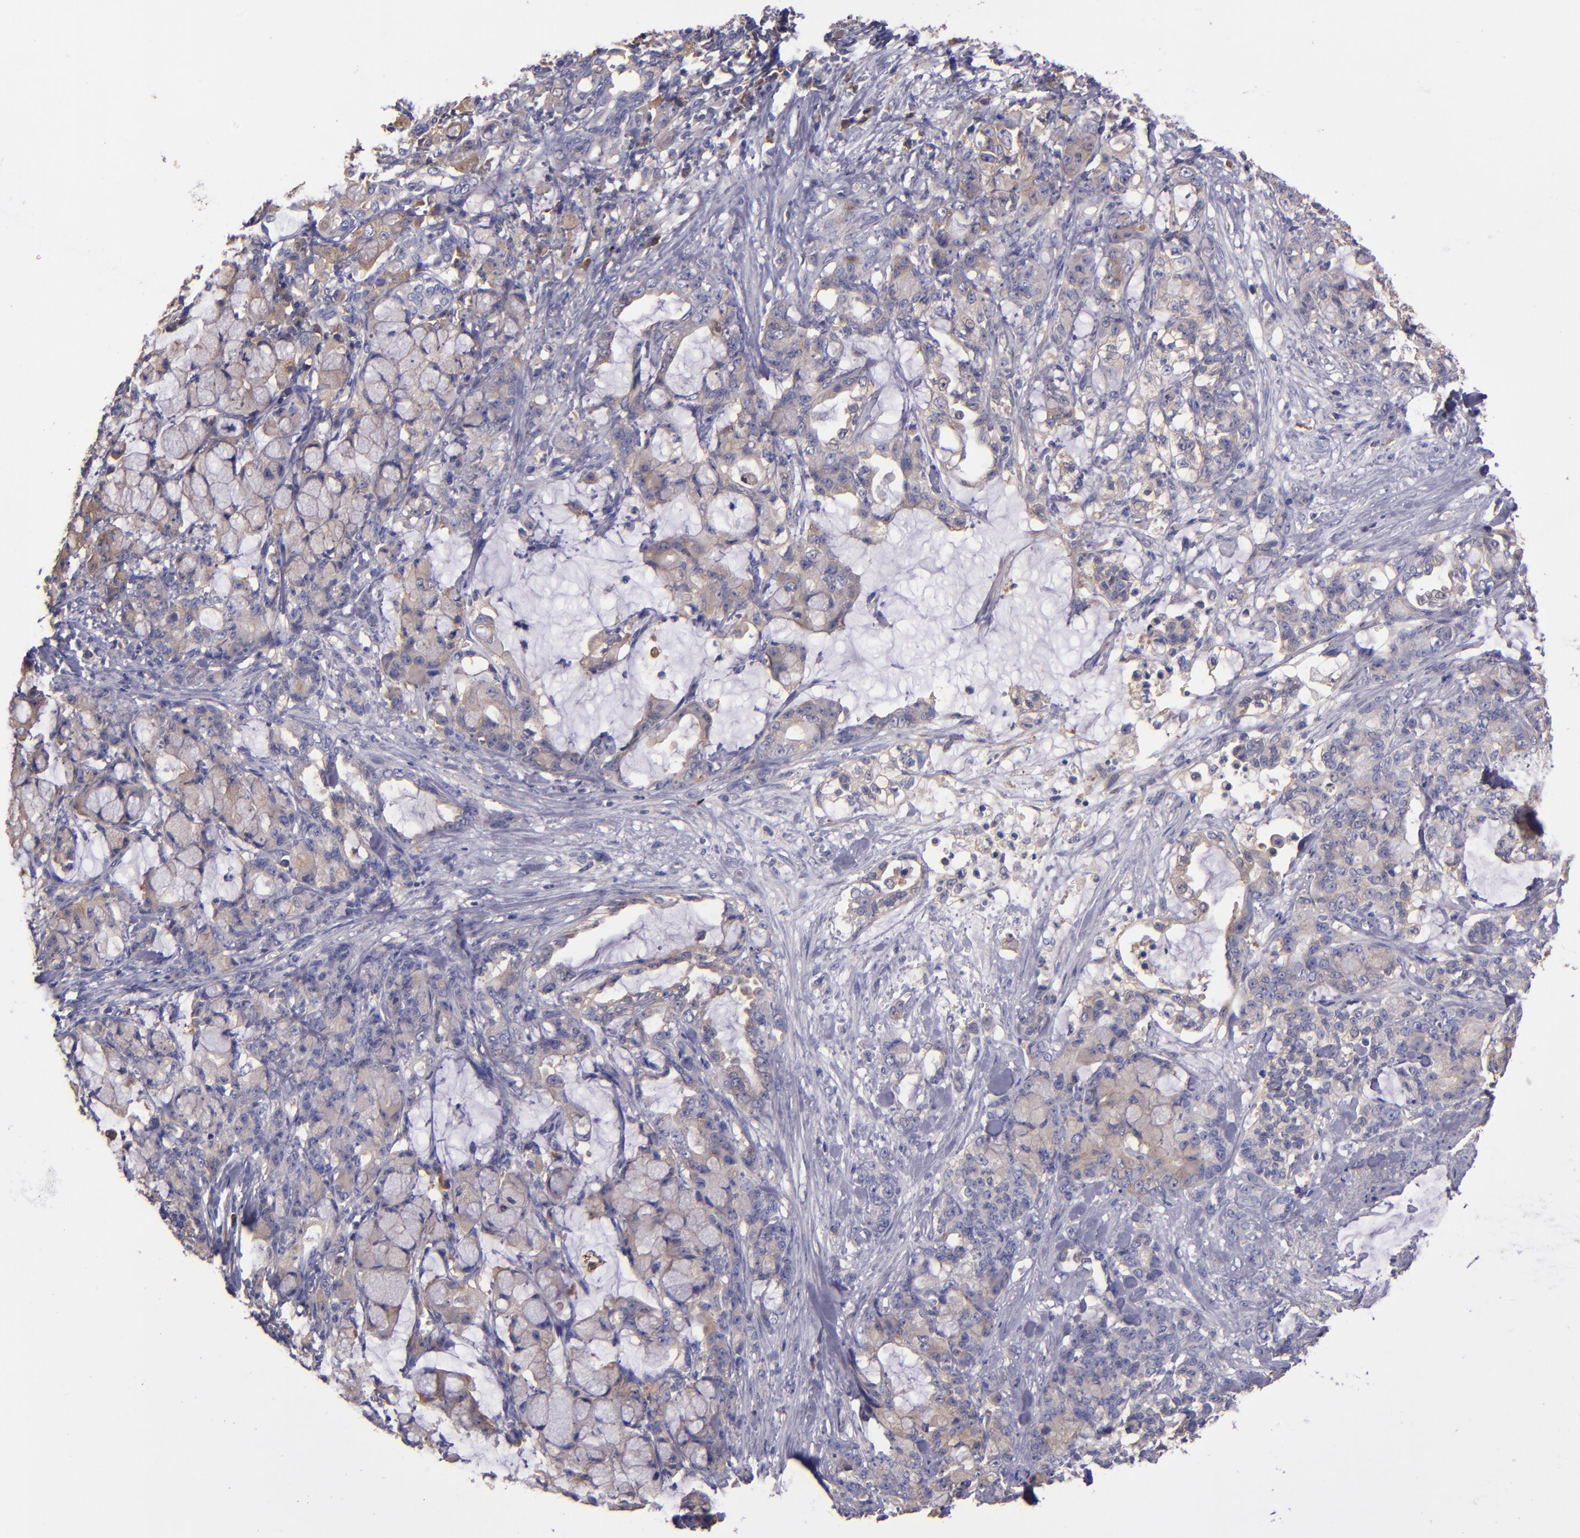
{"staining": {"intensity": "weak", "quantity": "25%-75%", "location": "cytoplasmic/membranous"}, "tissue": "pancreatic cancer", "cell_type": "Tumor cells", "image_type": "cancer", "snomed": [{"axis": "morphology", "description": "Adenocarcinoma, NOS"}, {"axis": "topography", "description": "Pancreas"}], "caption": "IHC staining of pancreatic cancer, which shows low levels of weak cytoplasmic/membranous positivity in approximately 25%-75% of tumor cells indicating weak cytoplasmic/membranous protein expression. The staining was performed using DAB (brown) for protein detection and nuclei were counterstained in hematoxylin (blue).", "gene": "CARS1", "patient": {"sex": "female", "age": 73}}